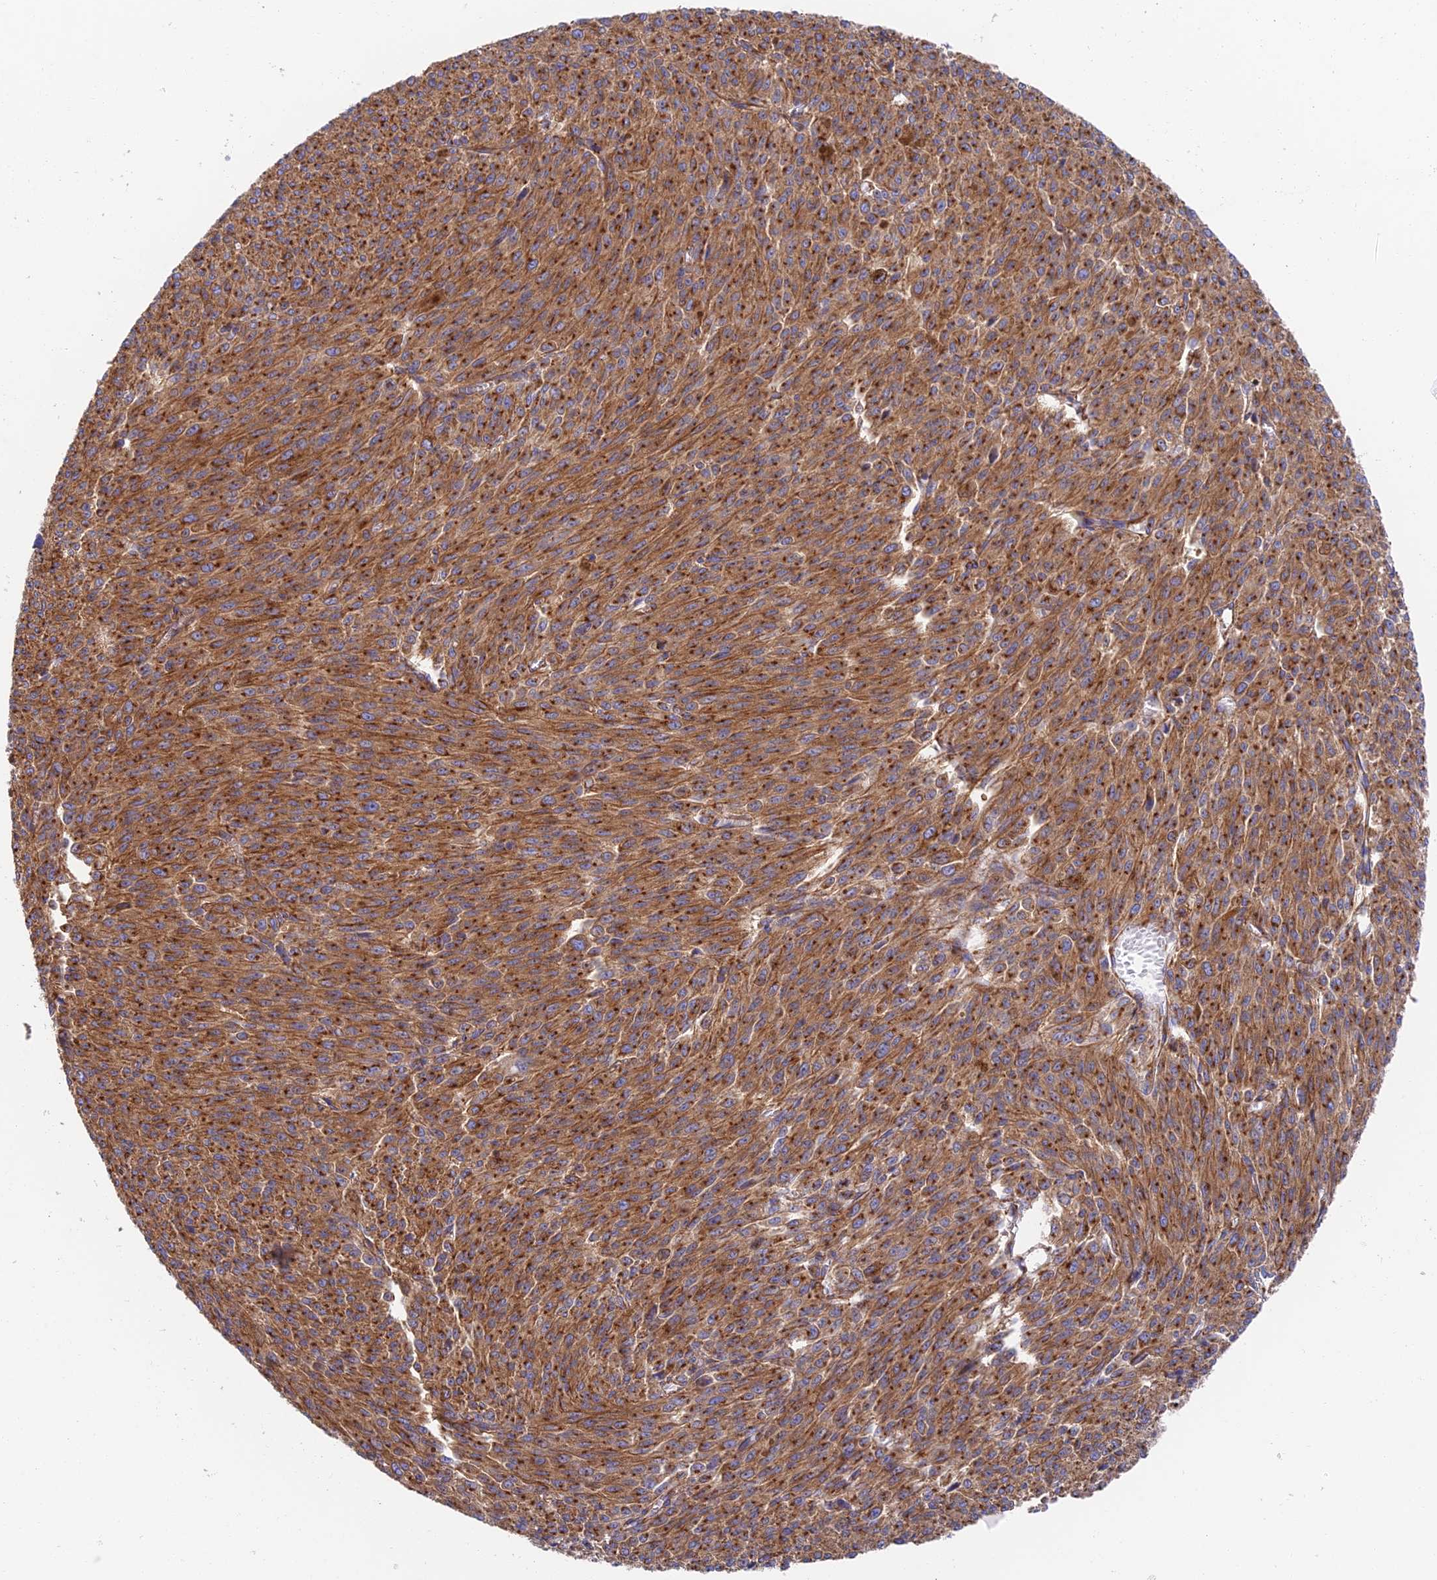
{"staining": {"intensity": "strong", "quantity": ">75%", "location": "cytoplasmic/membranous"}, "tissue": "melanoma", "cell_type": "Tumor cells", "image_type": "cancer", "snomed": [{"axis": "morphology", "description": "Malignant melanoma, NOS"}, {"axis": "topography", "description": "Skin"}], "caption": "Tumor cells show high levels of strong cytoplasmic/membranous positivity in approximately >75% of cells in malignant melanoma.", "gene": "DCTN2", "patient": {"sex": "female", "age": 52}}